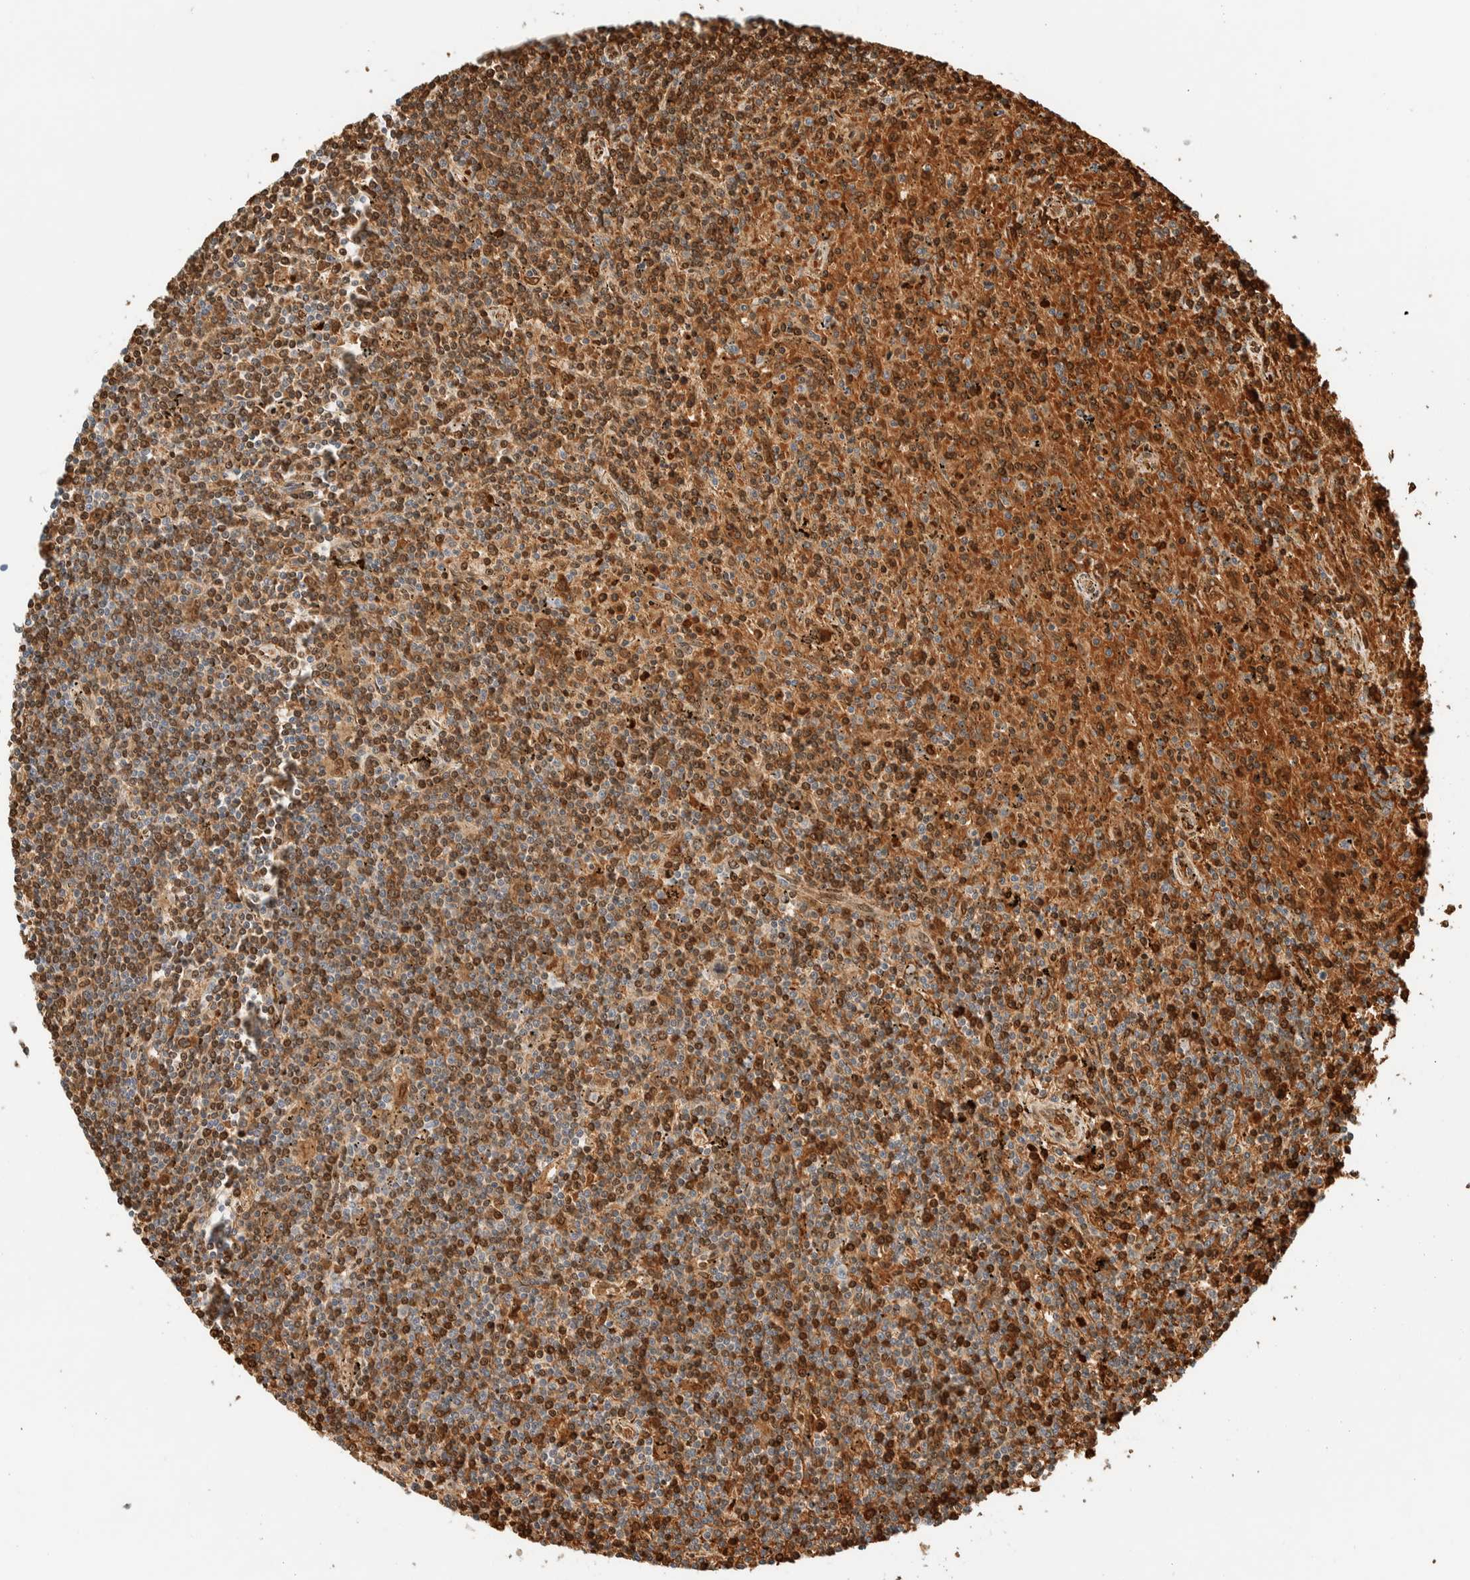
{"staining": {"intensity": "moderate", "quantity": "25%-75%", "location": "cytoplasmic/membranous,nuclear"}, "tissue": "lymphoma", "cell_type": "Tumor cells", "image_type": "cancer", "snomed": [{"axis": "morphology", "description": "Malignant lymphoma, non-Hodgkin's type, Low grade"}, {"axis": "topography", "description": "Spleen"}], "caption": "Human low-grade malignant lymphoma, non-Hodgkin's type stained with a protein marker shows moderate staining in tumor cells.", "gene": "TSTD2", "patient": {"sex": "male", "age": 76}}